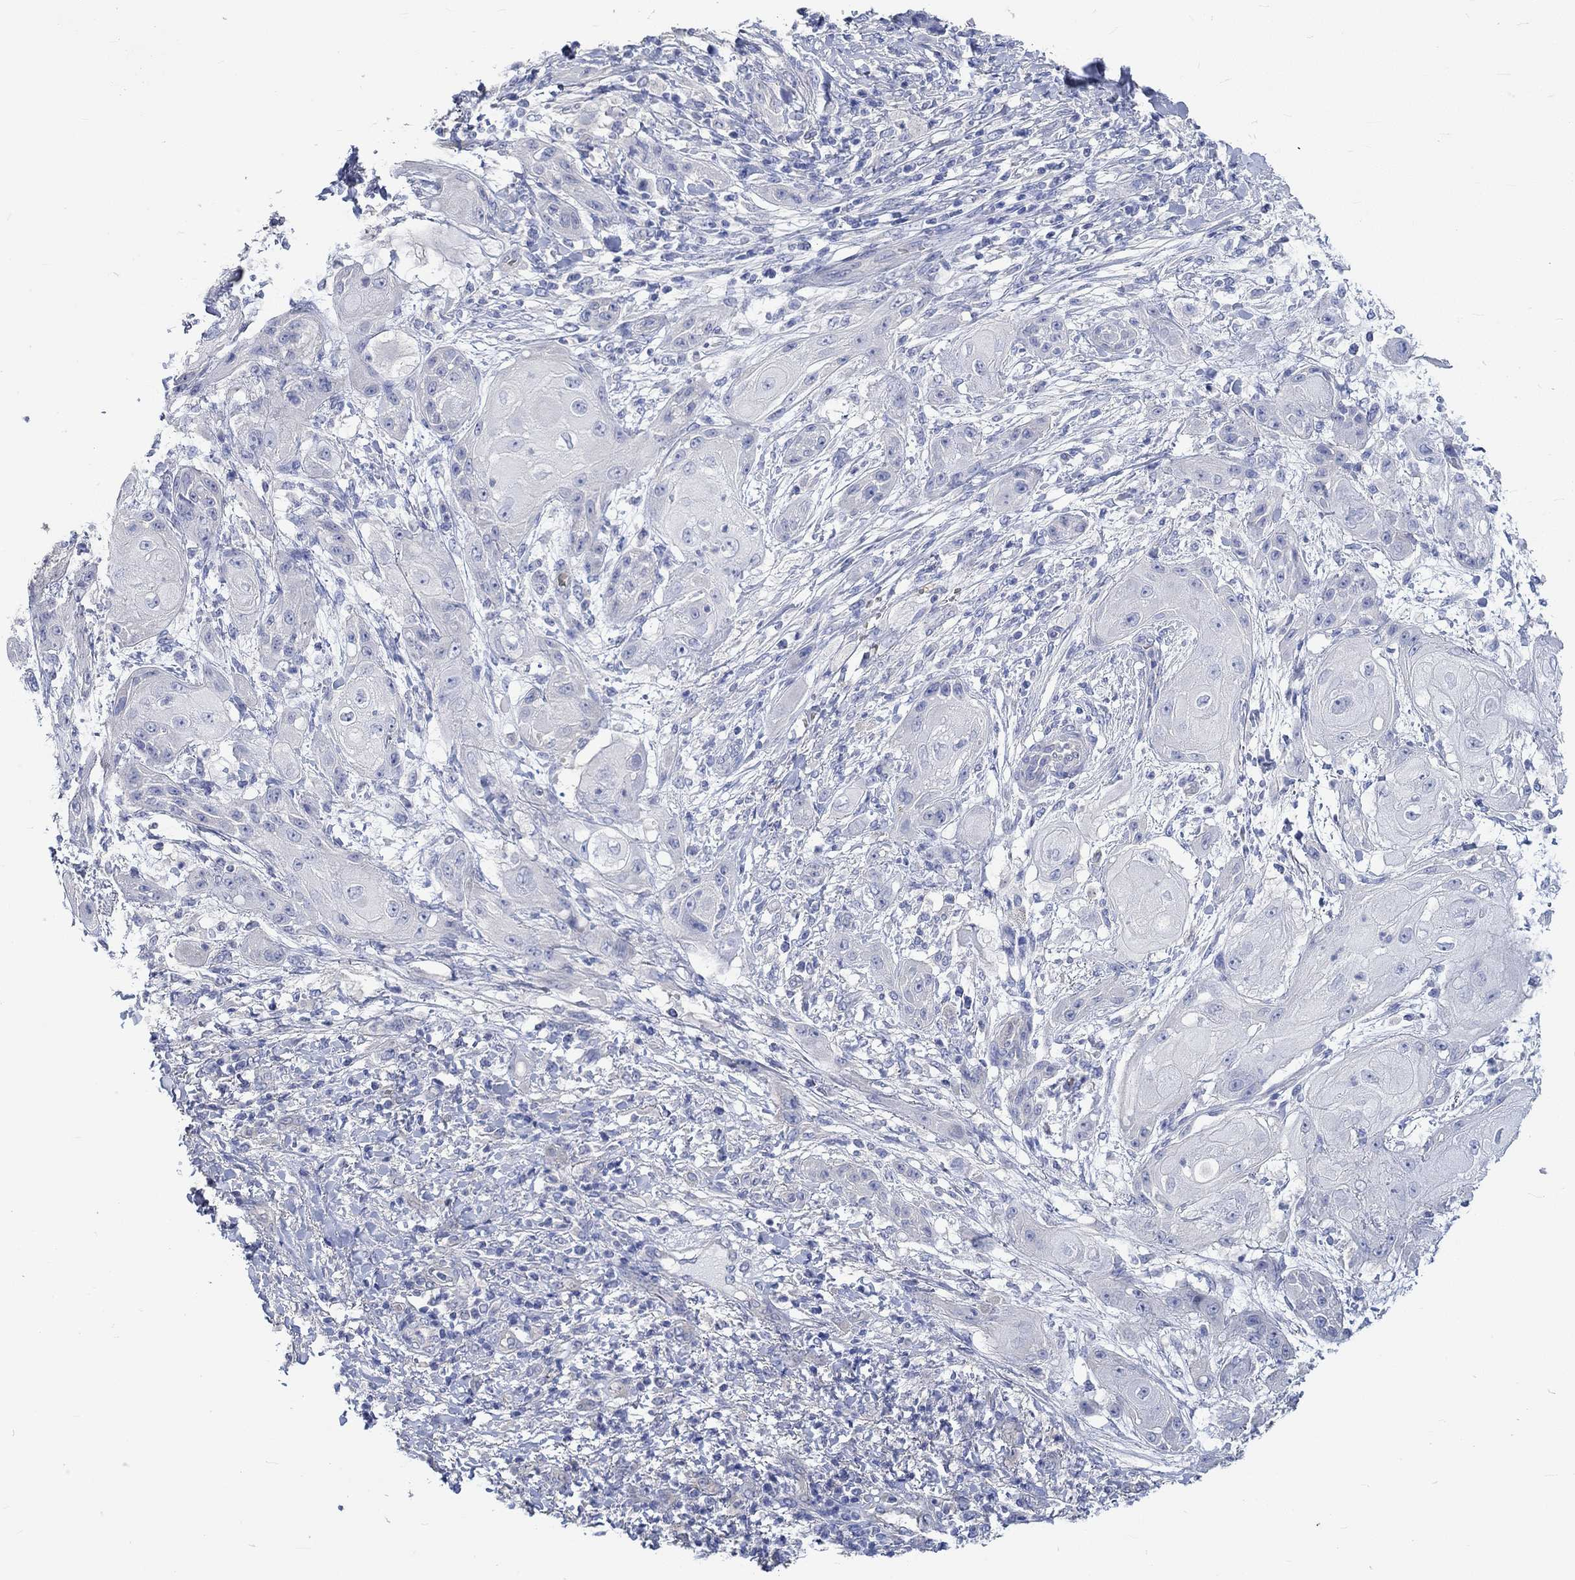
{"staining": {"intensity": "negative", "quantity": "none", "location": "none"}, "tissue": "skin cancer", "cell_type": "Tumor cells", "image_type": "cancer", "snomed": [{"axis": "morphology", "description": "Squamous cell carcinoma, NOS"}, {"axis": "topography", "description": "Skin"}], "caption": "Squamous cell carcinoma (skin) was stained to show a protein in brown. There is no significant staining in tumor cells. (DAB IHC visualized using brightfield microscopy, high magnification).", "gene": "KCNA1", "patient": {"sex": "male", "age": 62}}